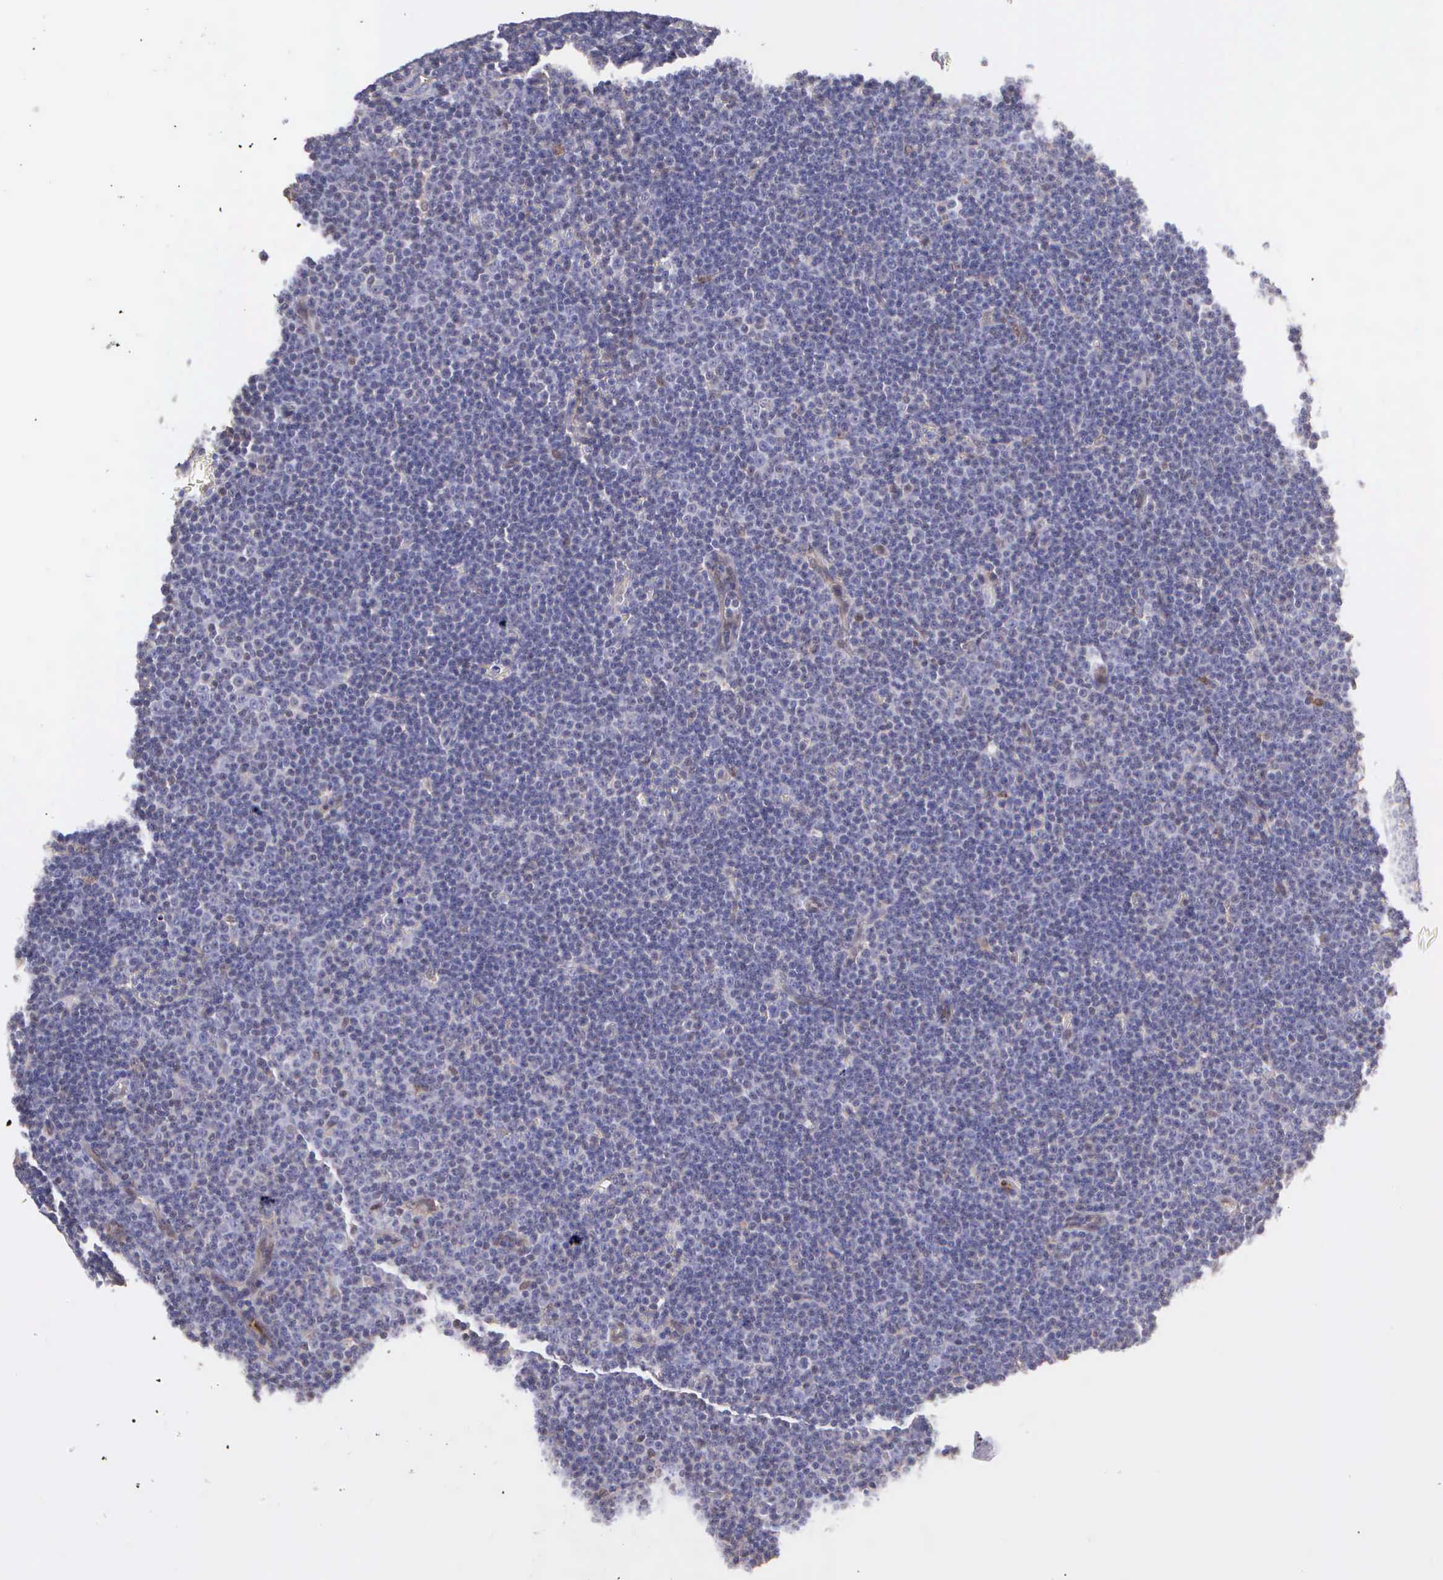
{"staining": {"intensity": "negative", "quantity": "none", "location": "none"}, "tissue": "lymphoma", "cell_type": "Tumor cells", "image_type": "cancer", "snomed": [{"axis": "morphology", "description": "Malignant lymphoma, non-Hodgkin's type, Low grade"}, {"axis": "topography", "description": "Lymph node"}], "caption": "The histopathology image exhibits no staining of tumor cells in lymphoma.", "gene": "BID", "patient": {"sex": "male", "age": 57}}